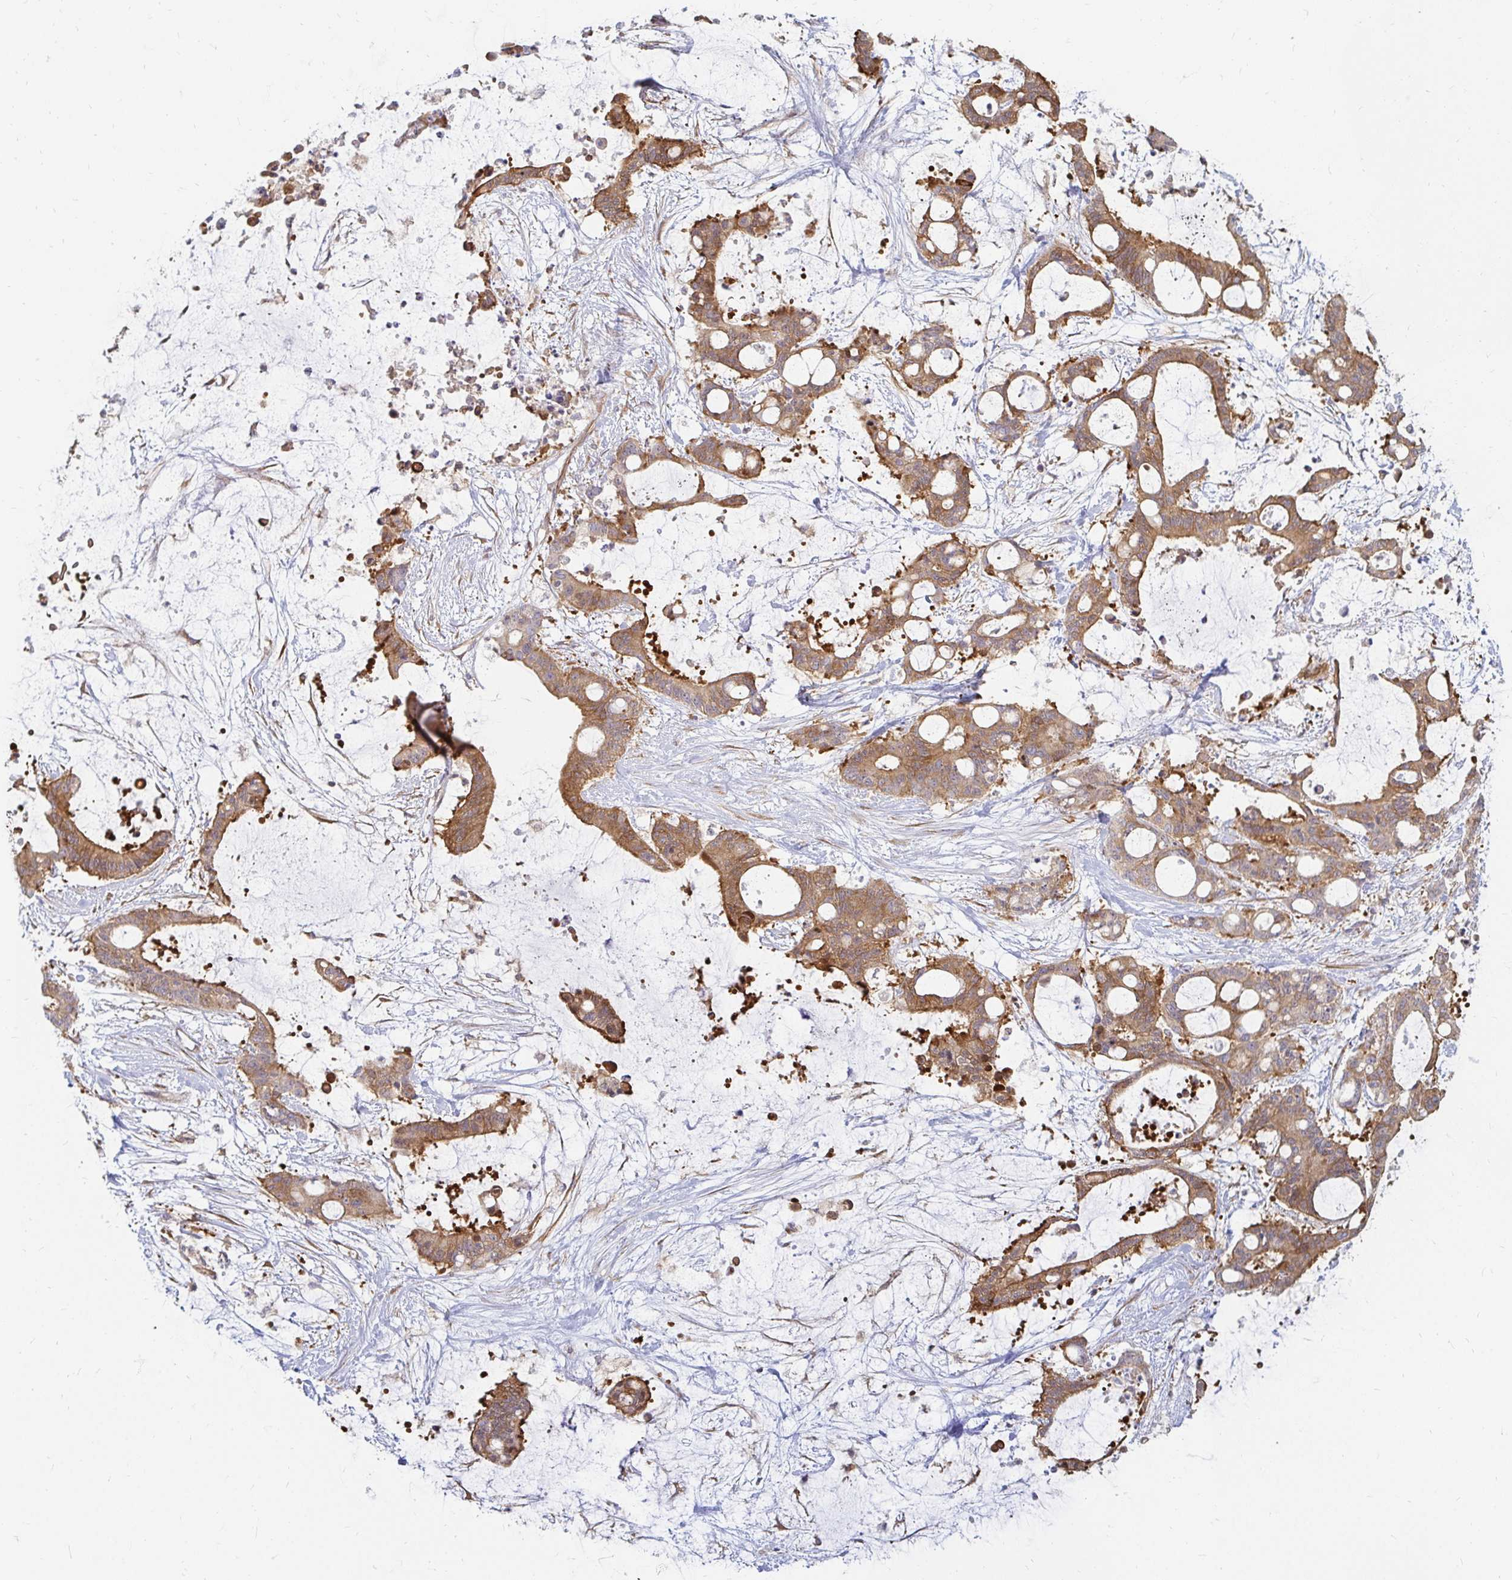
{"staining": {"intensity": "moderate", "quantity": ">75%", "location": "cytoplasmic/membranous"}, "tissue": "liver cancer", "cell_type": "Tumor cells", "image_type": "cancer", "snomed": [{"axis": "morphology", "description": "Normal tissue, NOS"}, {"axis": "morphology", "description": "Cholangiocarcinoma"}, {"axis": "topography", "description": "Liver"}, {"axis": "topography", "description": "Peripheral nerve tissue"}], "caption": "Protein staining of liver cholangiocarcinoma tissue exhibits moderate cytoplasmic/membranous expression in about >75% of tumor cells. (IHC, brightfield microscopy, high magnification).", "gene": "CAST", "patient": {"sex": "female", "age": 73}}